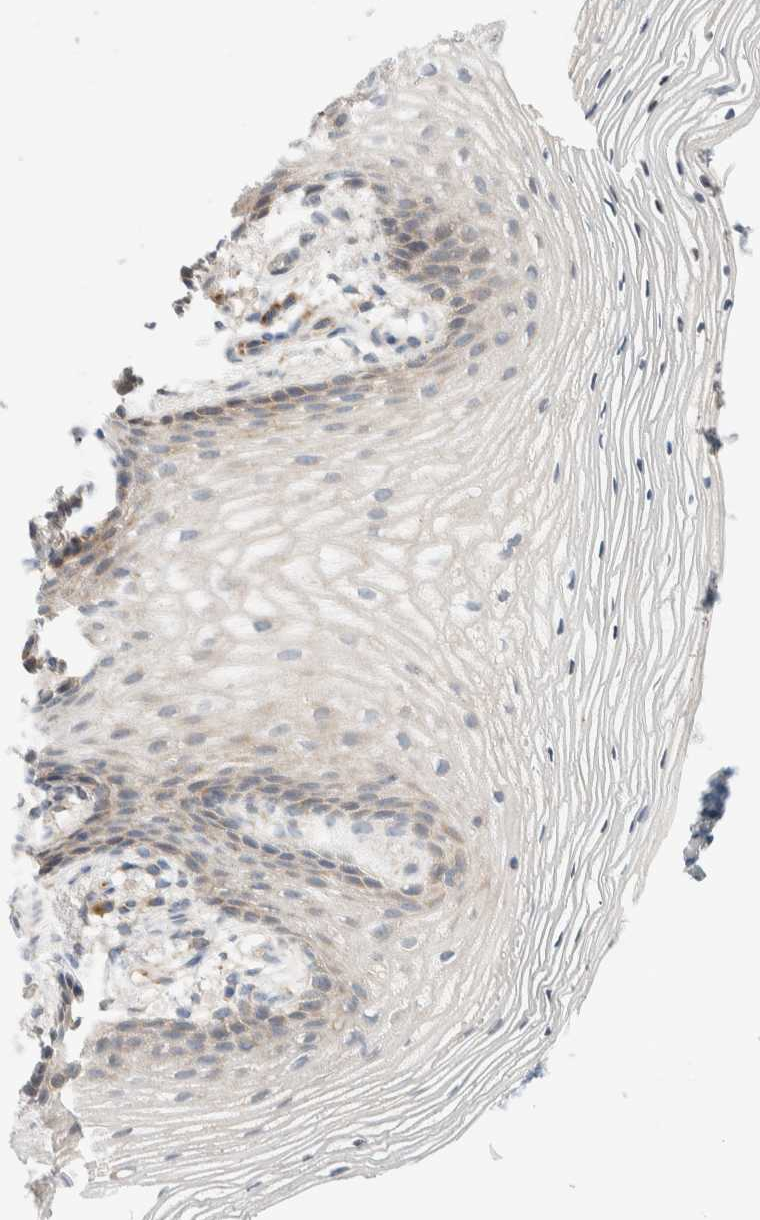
{"staining": {"intensity": "weak", "quantity": "<25%", "location": "cytoplasmic/membranous"}, "tissue": "vagina", "cell_type": "Squamous epithelial cells", "image_type": "normal", "snomed": [{"axis": "morphology", "description": "Normal tissue, NOS"}, {"axis": "topography", "description": "Vagina"}], "caption": "This is a image of IHC staining of unremarkable vagina, which shows no staining in squamous epithelial cells.", "gene": "TMEM184B", "patient": {"sex": "female", "age": 60}}